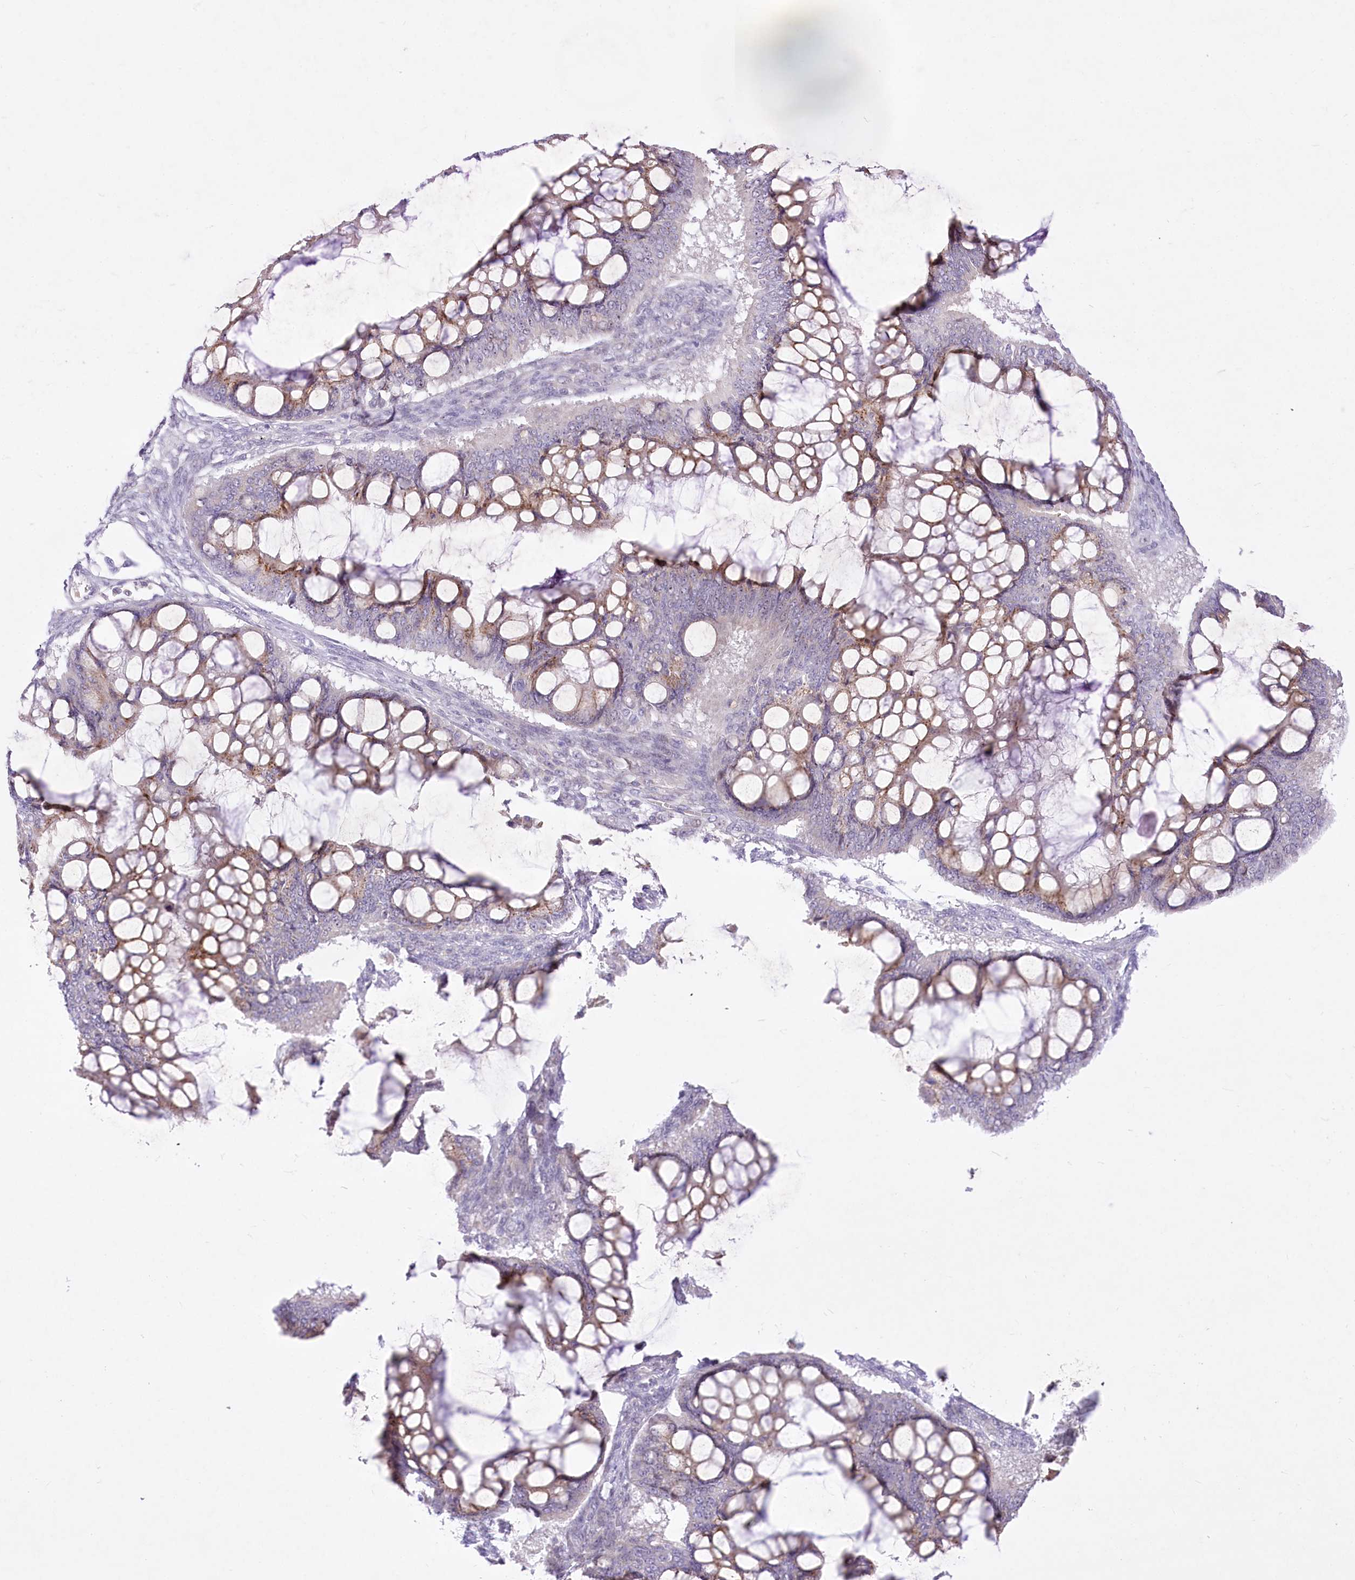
{"staining": {"intensity": "moderate", "quantity": ">75%", "location": "cytoplasmic/membranous"}, "tissue": "ovarian cancer", "cell_type": "Tumor cells", "image_type": "cancer", "snomed": [{"axis": "morphology", "description": "Cystadenocarcinoma, mucinous, NOS"}, {"axis": "topography", "description": "Ovary"}], "caption": "High-magnification brightfield microscopy of ovarian mucinous cystadenocarcinoma stained with DAB (3,3'-diaminobenzidine) (brown) and counterstained with hematoxylin (blue). tumor cells exhibit moderate cytoplasmic/membranous staining is identified in approximately>75% of cells. (DAB = brown stain, brightfield microscopy at high magnification).", "gene": "BEND7", "patient": {"sex": "female", "age": 73}}